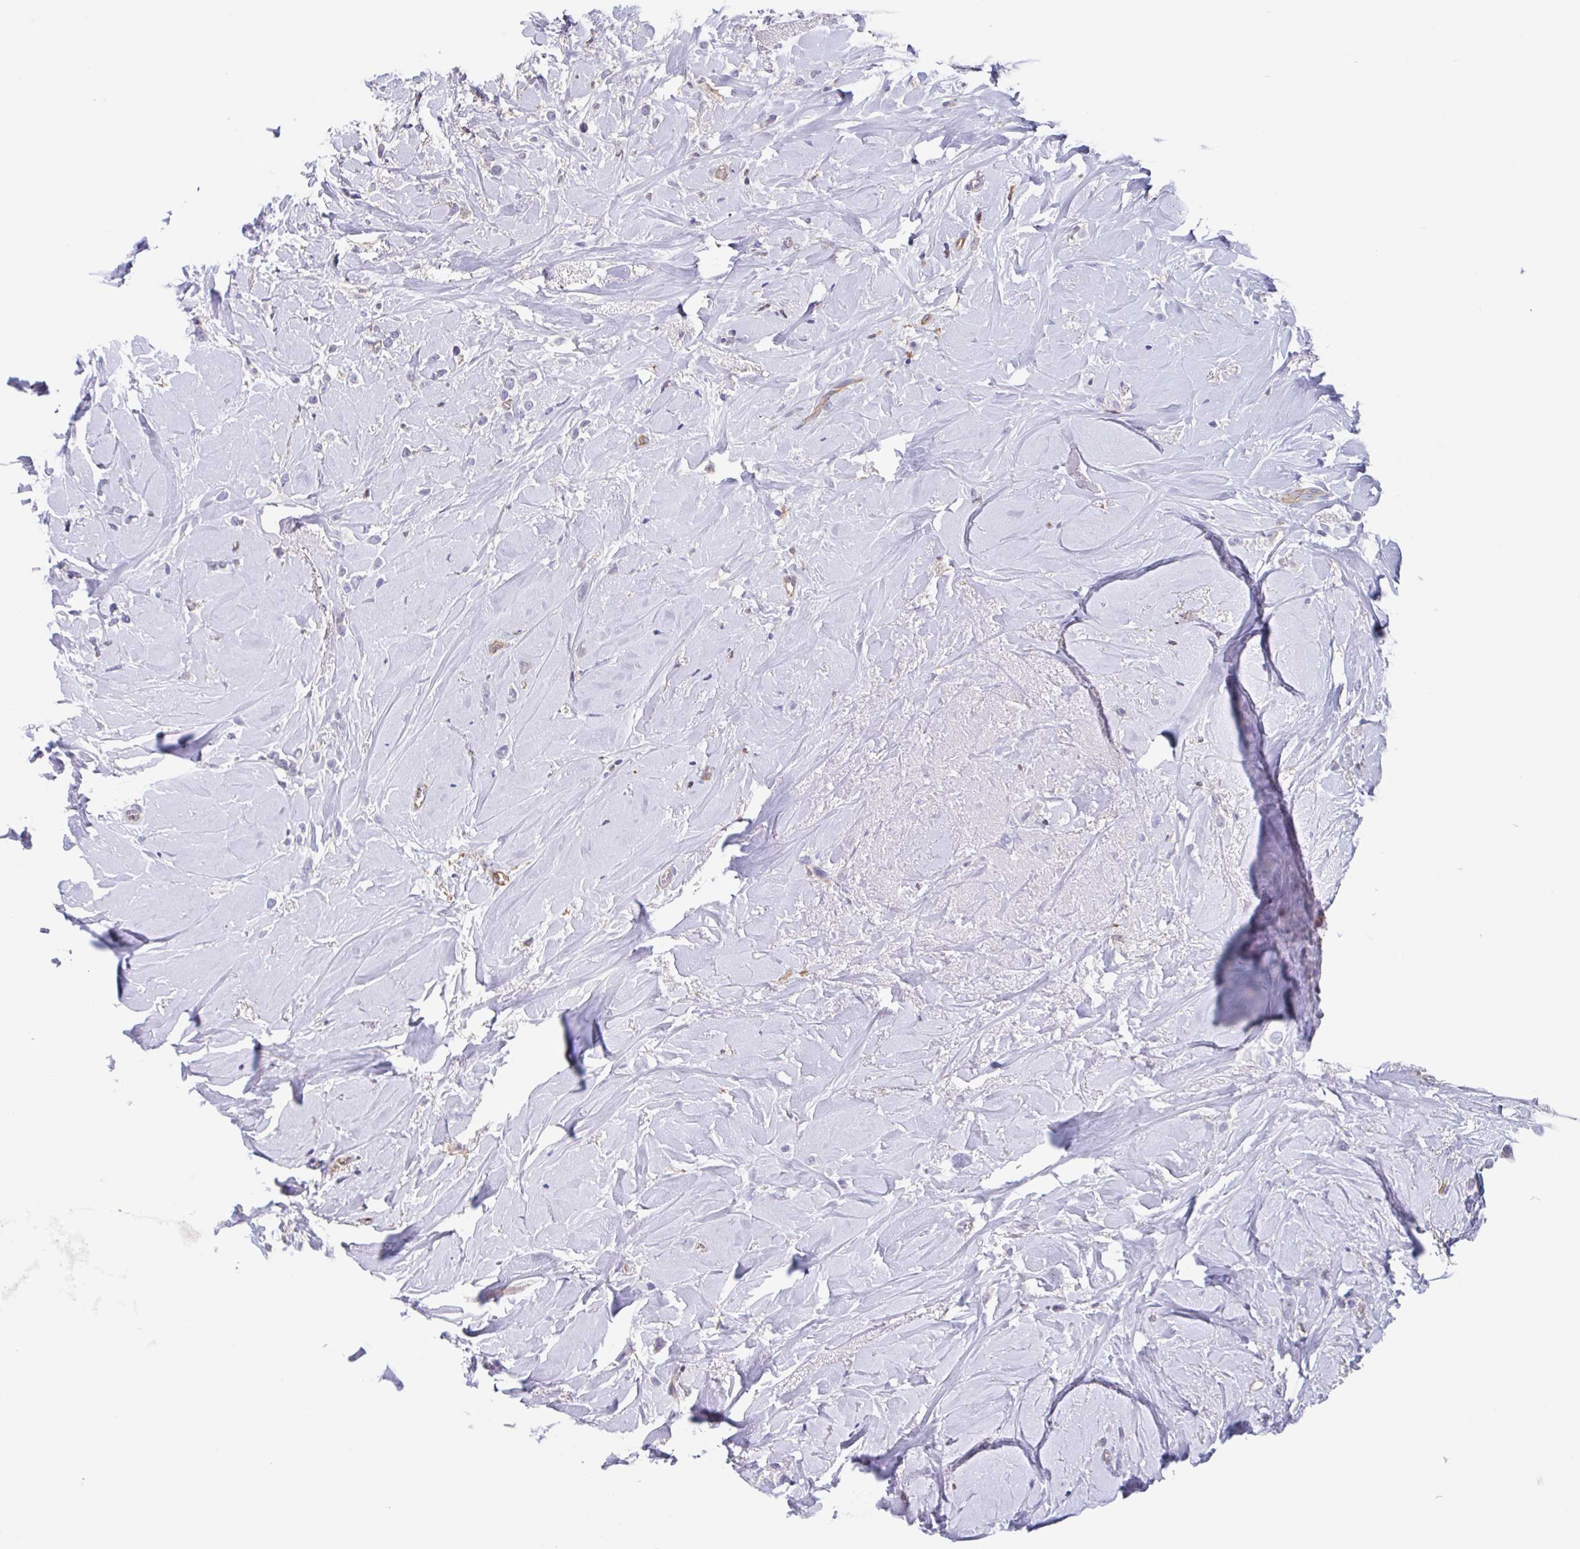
{"staining": {"intensity": "negative", "quantity": "none", "location": "none"}, "tissue": "breast cancer", "cell_type": "Tumor cells", "image_type": "cancer", "snomed": [{"axis": "morphology", "description": "Duct carcinoma"}, {"axis": "topography", "description": "Breast"}], "caption": "There is no significant expression in tumor cells of breast invasive ductal carcinoma.", "gene": "EHD4", "patient": {"sex": "female", "age": 80}}